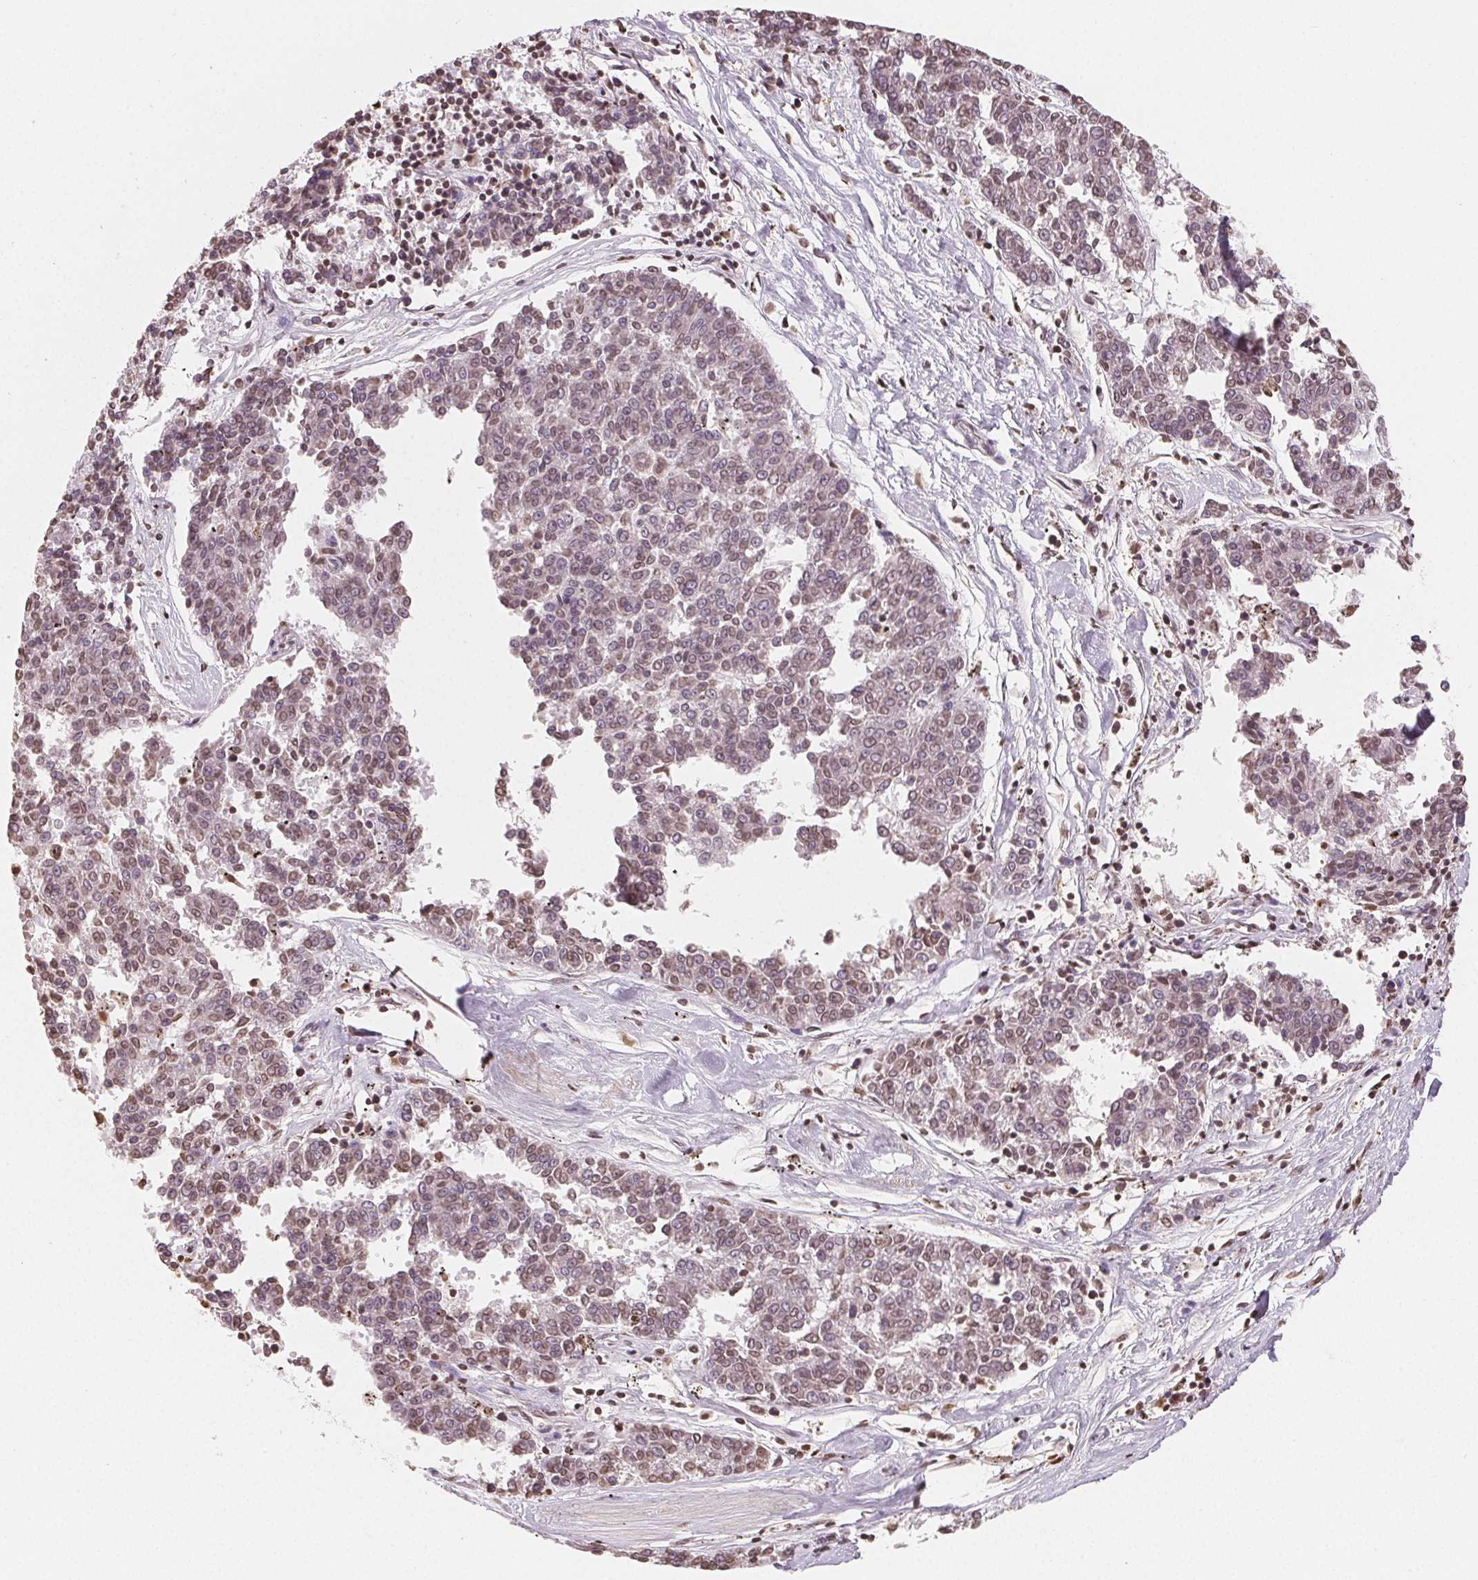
{"staining": {"intensity": "weak", "quantity": ">75%", "location": "nuclear"}, "tissue": "melanoma", "cell_type": "Tumor cells", "image_type": "cancer", "snomed": [{"axis": "morphology", "description": "Malignant melanoma, NOS"}, {"axis": "topography", "description": "Skin"}], "caption": "Protein positivity by immunohistochemistry (IHC) reveals weak nuclear staining in about >75% of tumor cells in malignant melanoma. The staining is performed using DAB brown chromogen to label protein expression. The nuclei are counter-stained blue using hematoxylin.", "gene": "TBP", "patient": {"sex": "female", "age": 72}}